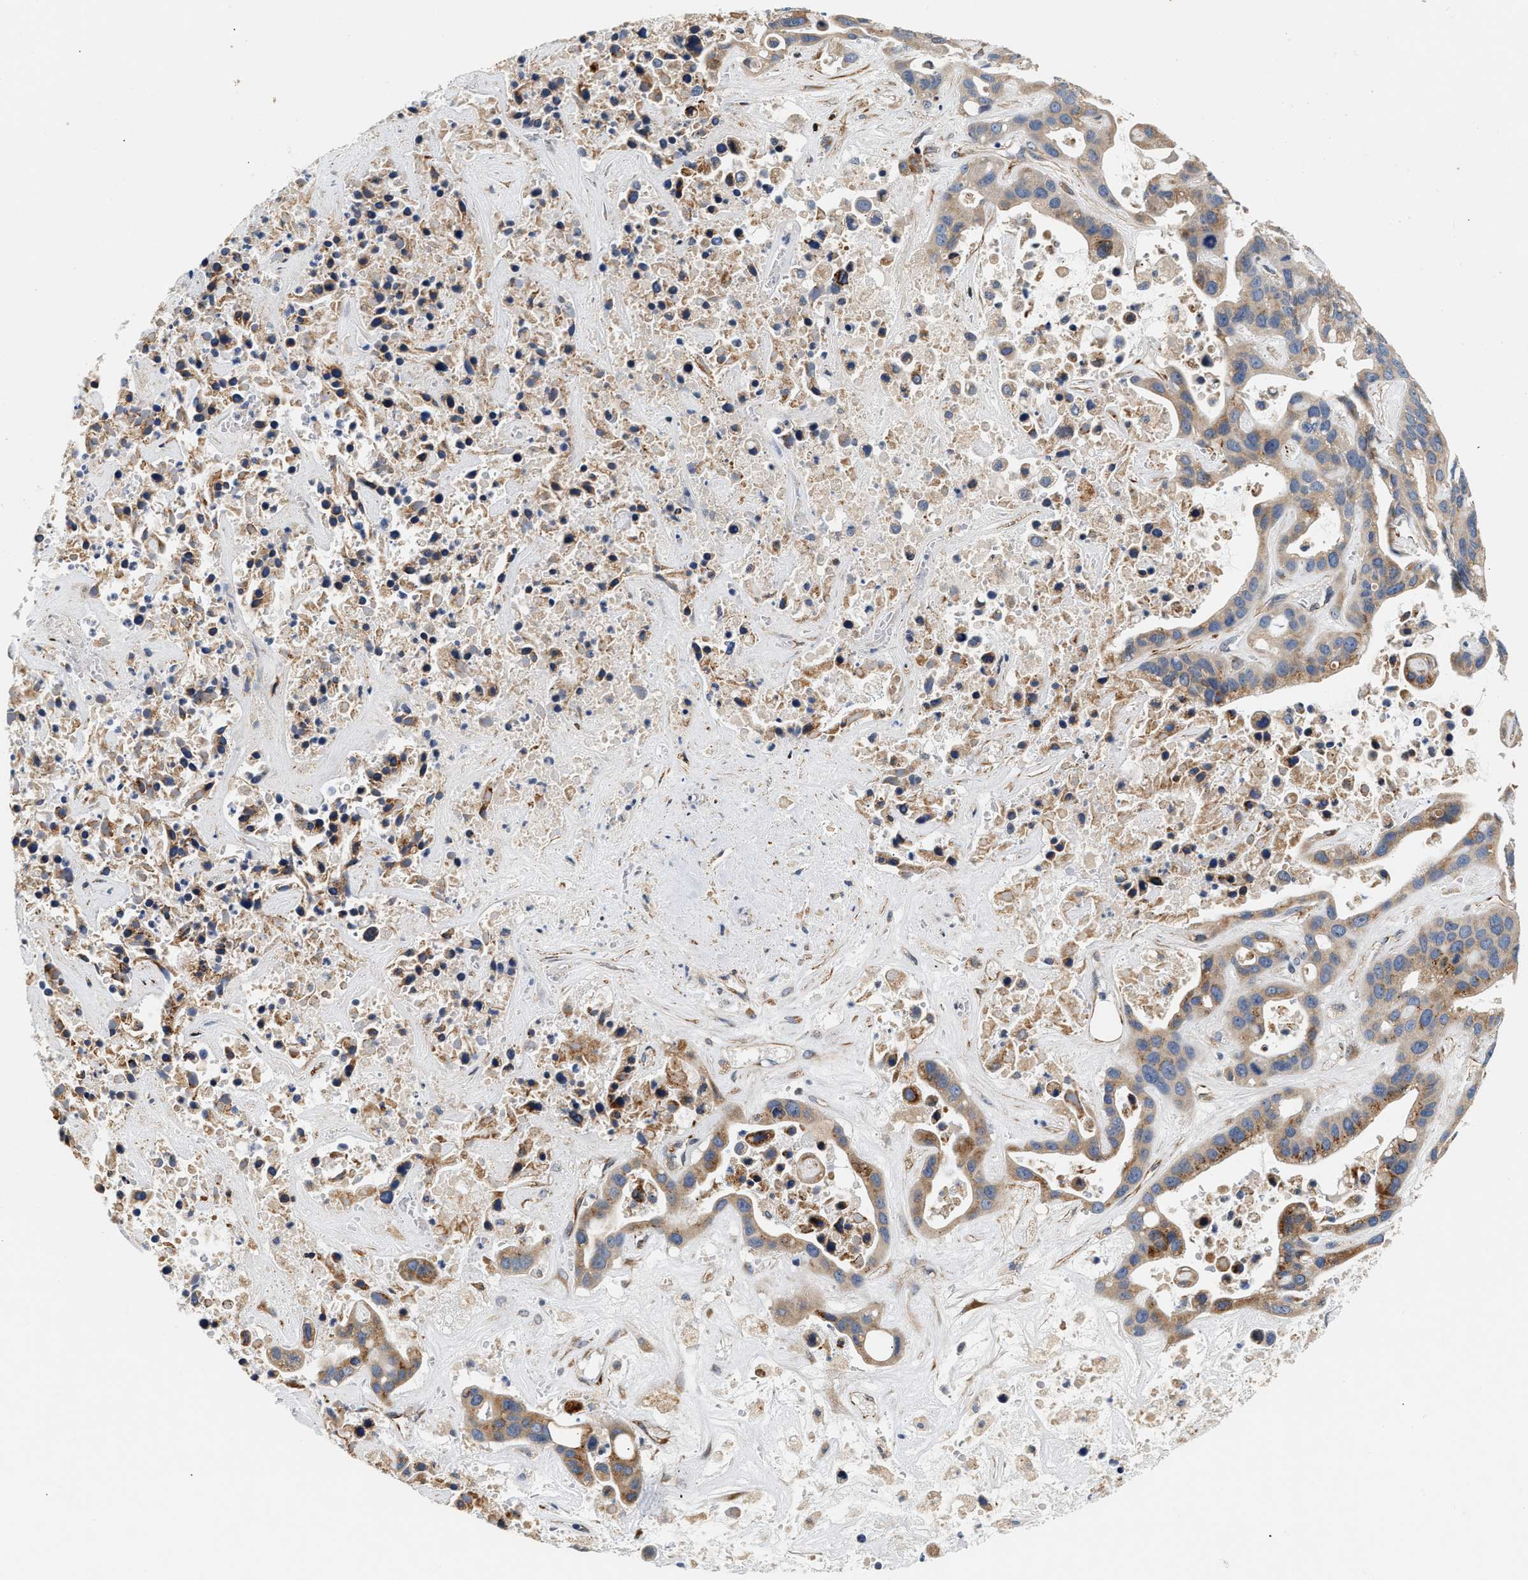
{"staining": {"intensity": "moderate", "quantity": ">75%", "location": "cytoplasmic/membranous"}, "tissue": "liver cancer", "cell_type": "Tumor cells", "image_type": "cancer", "snomed": [{"axis": "morphology", "description": "Cholangiocarcinoma"}, {"axis": "topography", "description": "Liver"}], "caption": "There is medium levels of moderate cytoplasmic/membranous expression in tumor cells of liver cholangiocarcinoma, as demonstrated by immunohistochemical staining (brown color).", "gene": "IFT74", "patient": {"sex": "female", "age": 65}}